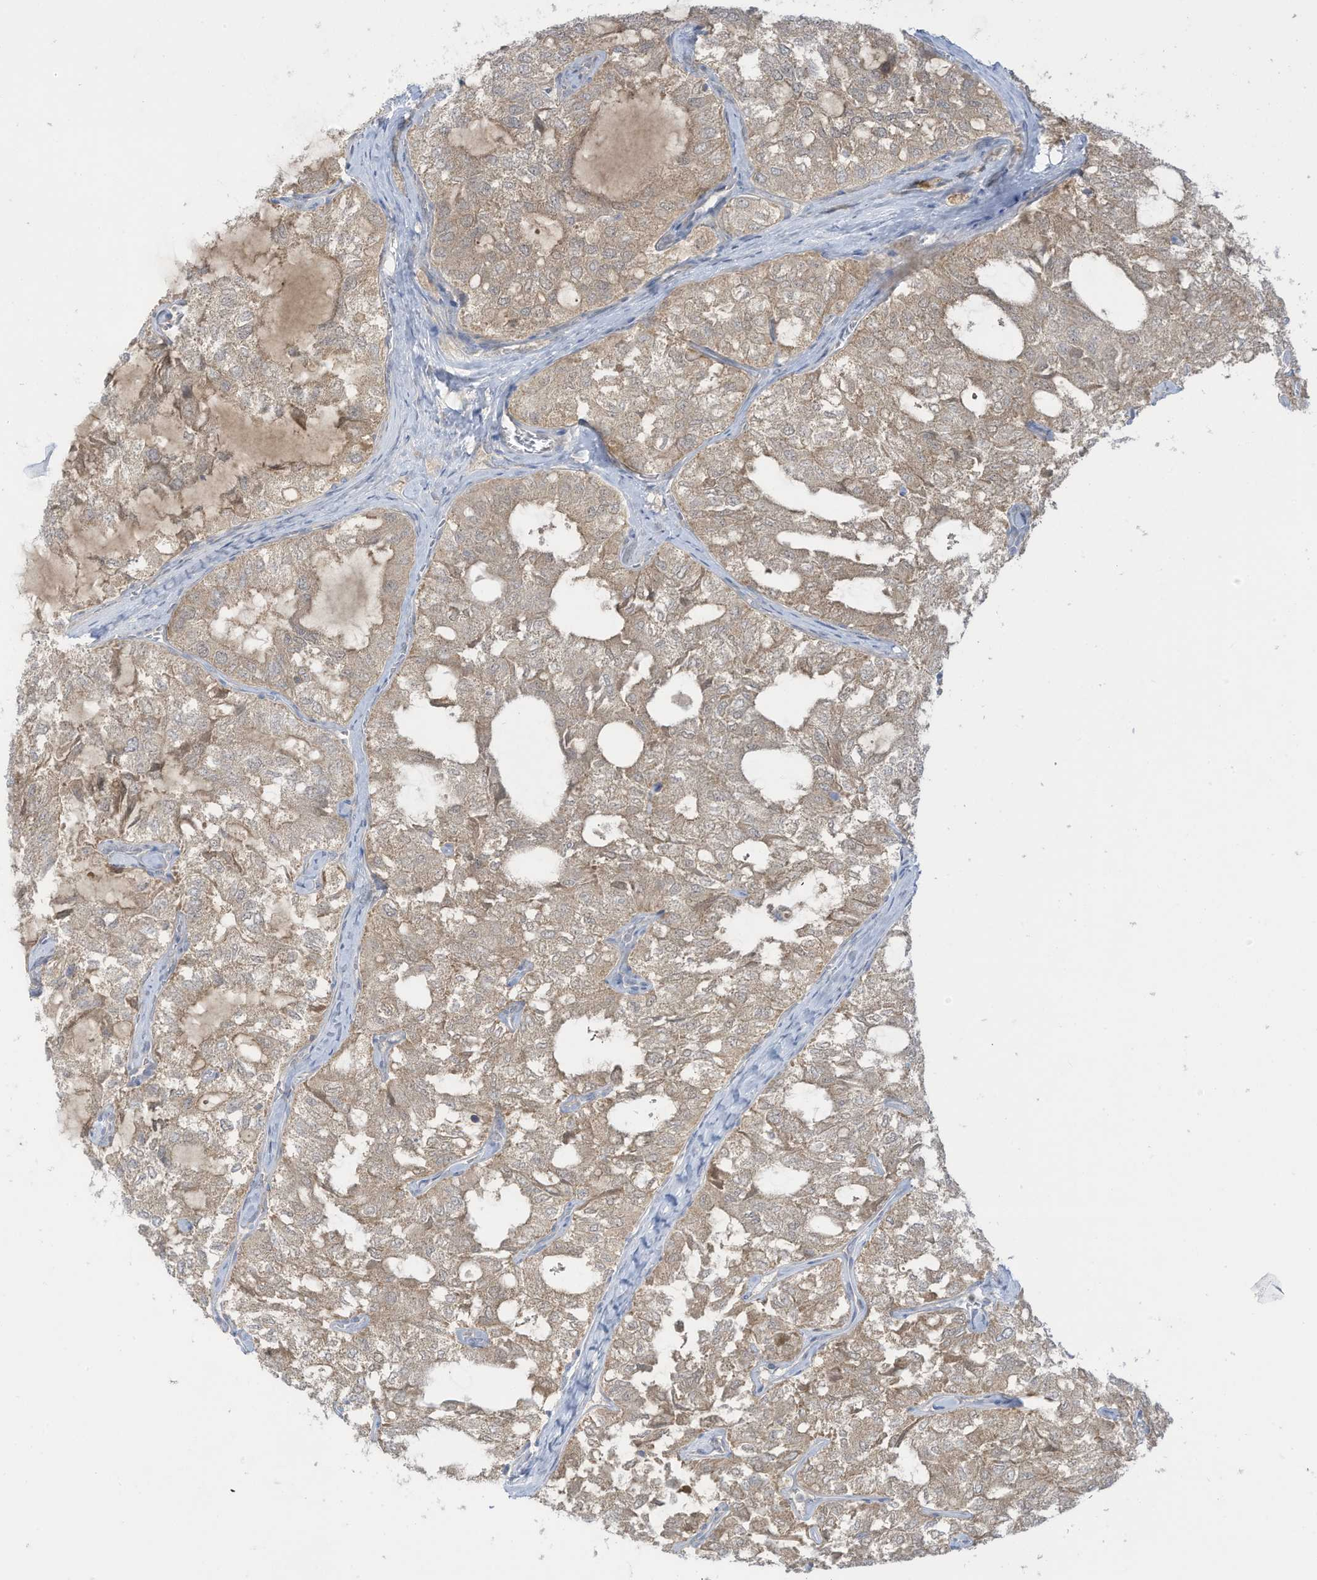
{"staining": {"intensity": "weak", "quantity": "25%-75%", "location": "cytoplasmic/membranous"}, "tissue": "thyroid cancer", "cell_type": "Tumor cells", "image_type": "cancer", "snomed": [{"axis": "morphology", "description": "Follicular adenoma carcinoma, NOS"}, {"axis": "topography", "description": "Thyroid gland"}], "caption": "Immunohistochemical staining of thyroid follicular adenoma carcinoma reveals weak cytoplasmic/membranous protein positivity in approximately 25%-75% of tumor cells.", "gene": "LRRN2", "patient": {"sex": "male", "age": 75}}